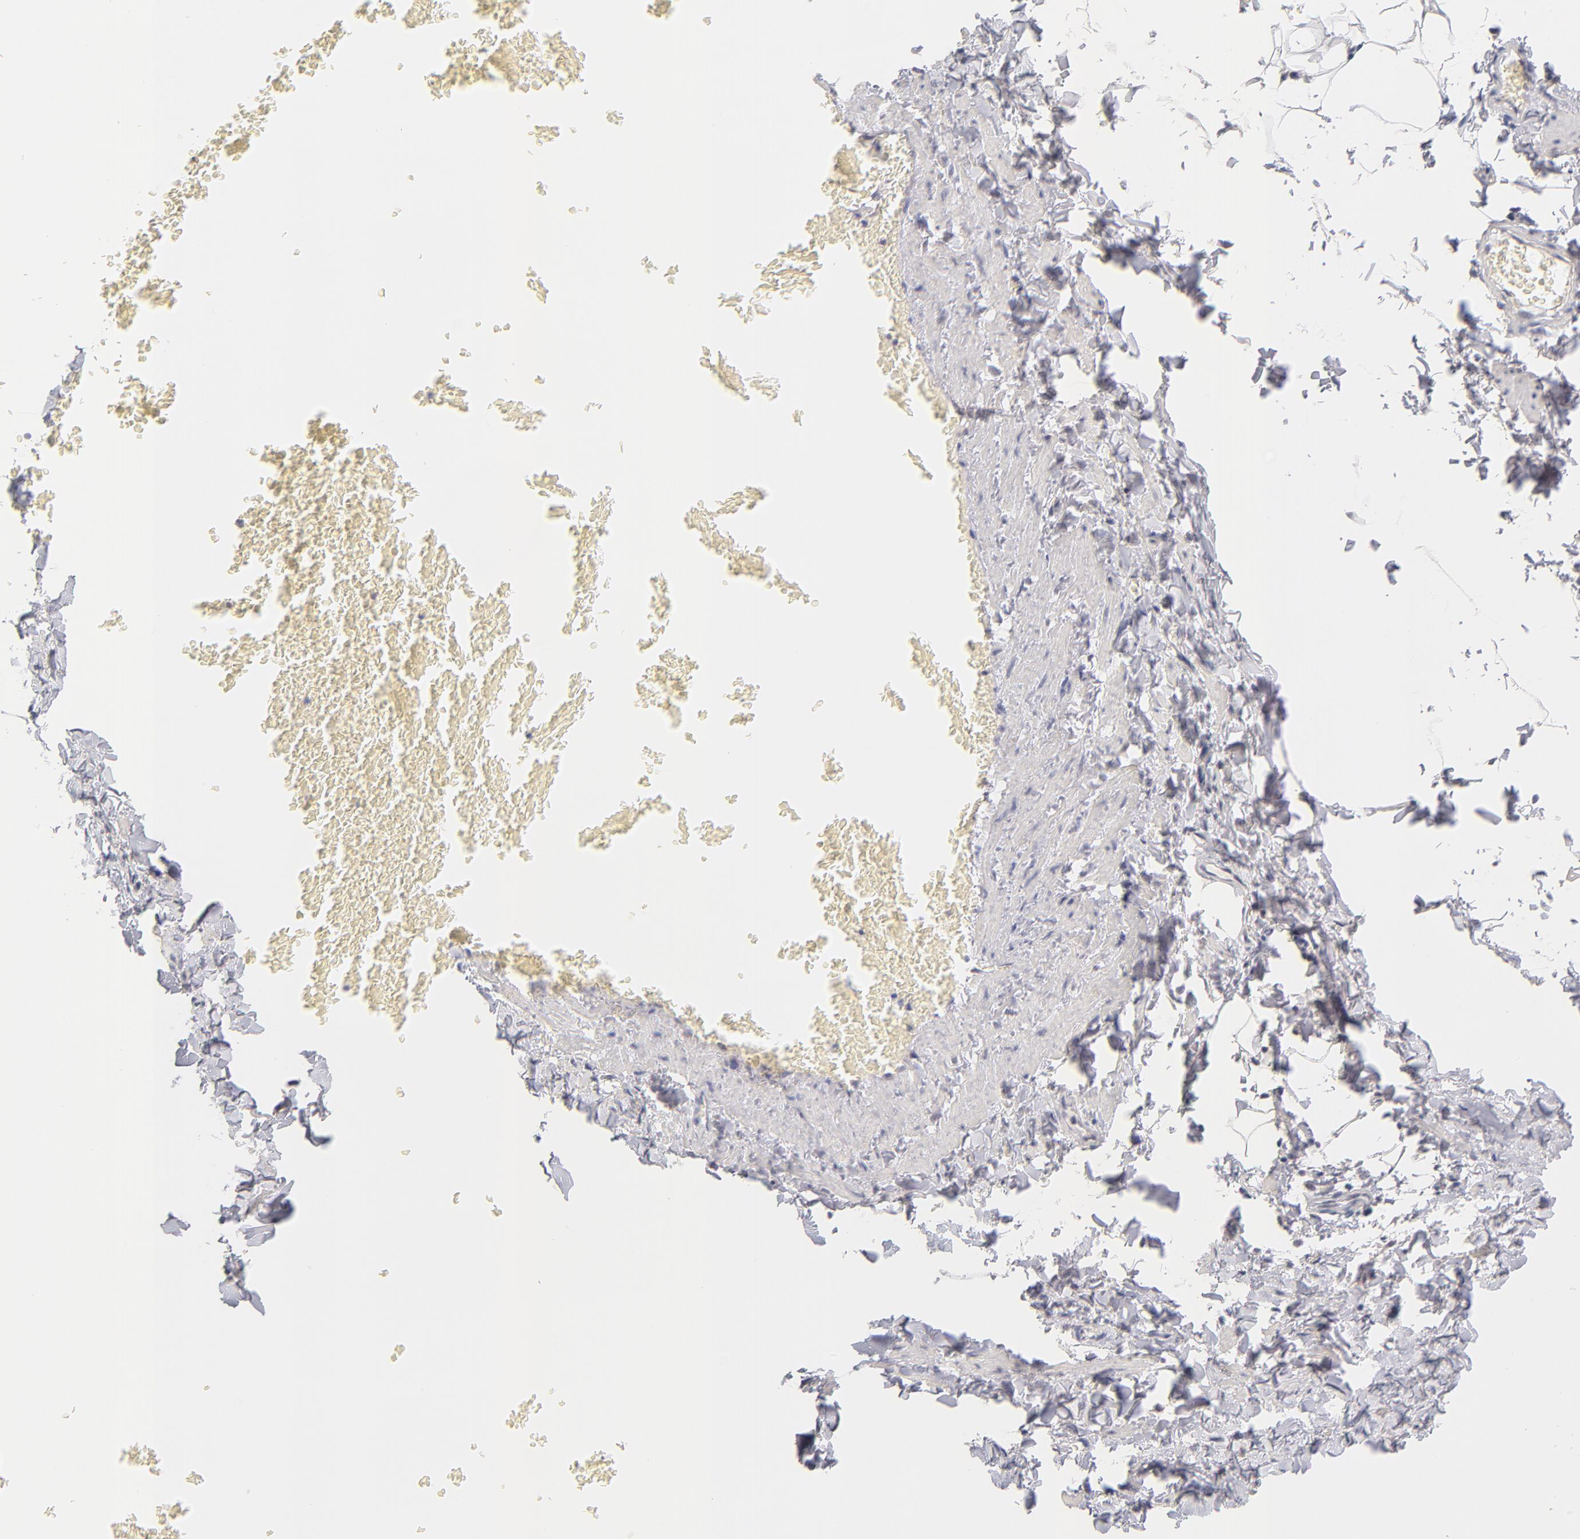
{"staining": {"intensity": "negative", "quantity": "none", "location": "none"}, "tissue": "adipose tissue", "cell_type": "Adipocytes", "image_type": "normal", "snomed": [{"axis": "morphology", "description": "Normal tissue, NOS"}, {"axis": "topography", "description": "Vascular tissue"}], "caption": "The micrograph shows no staining of adipocytes in benign adipose tissue.", "gene": "PARP1", "patient": {"sex": "male", "age": 41}}